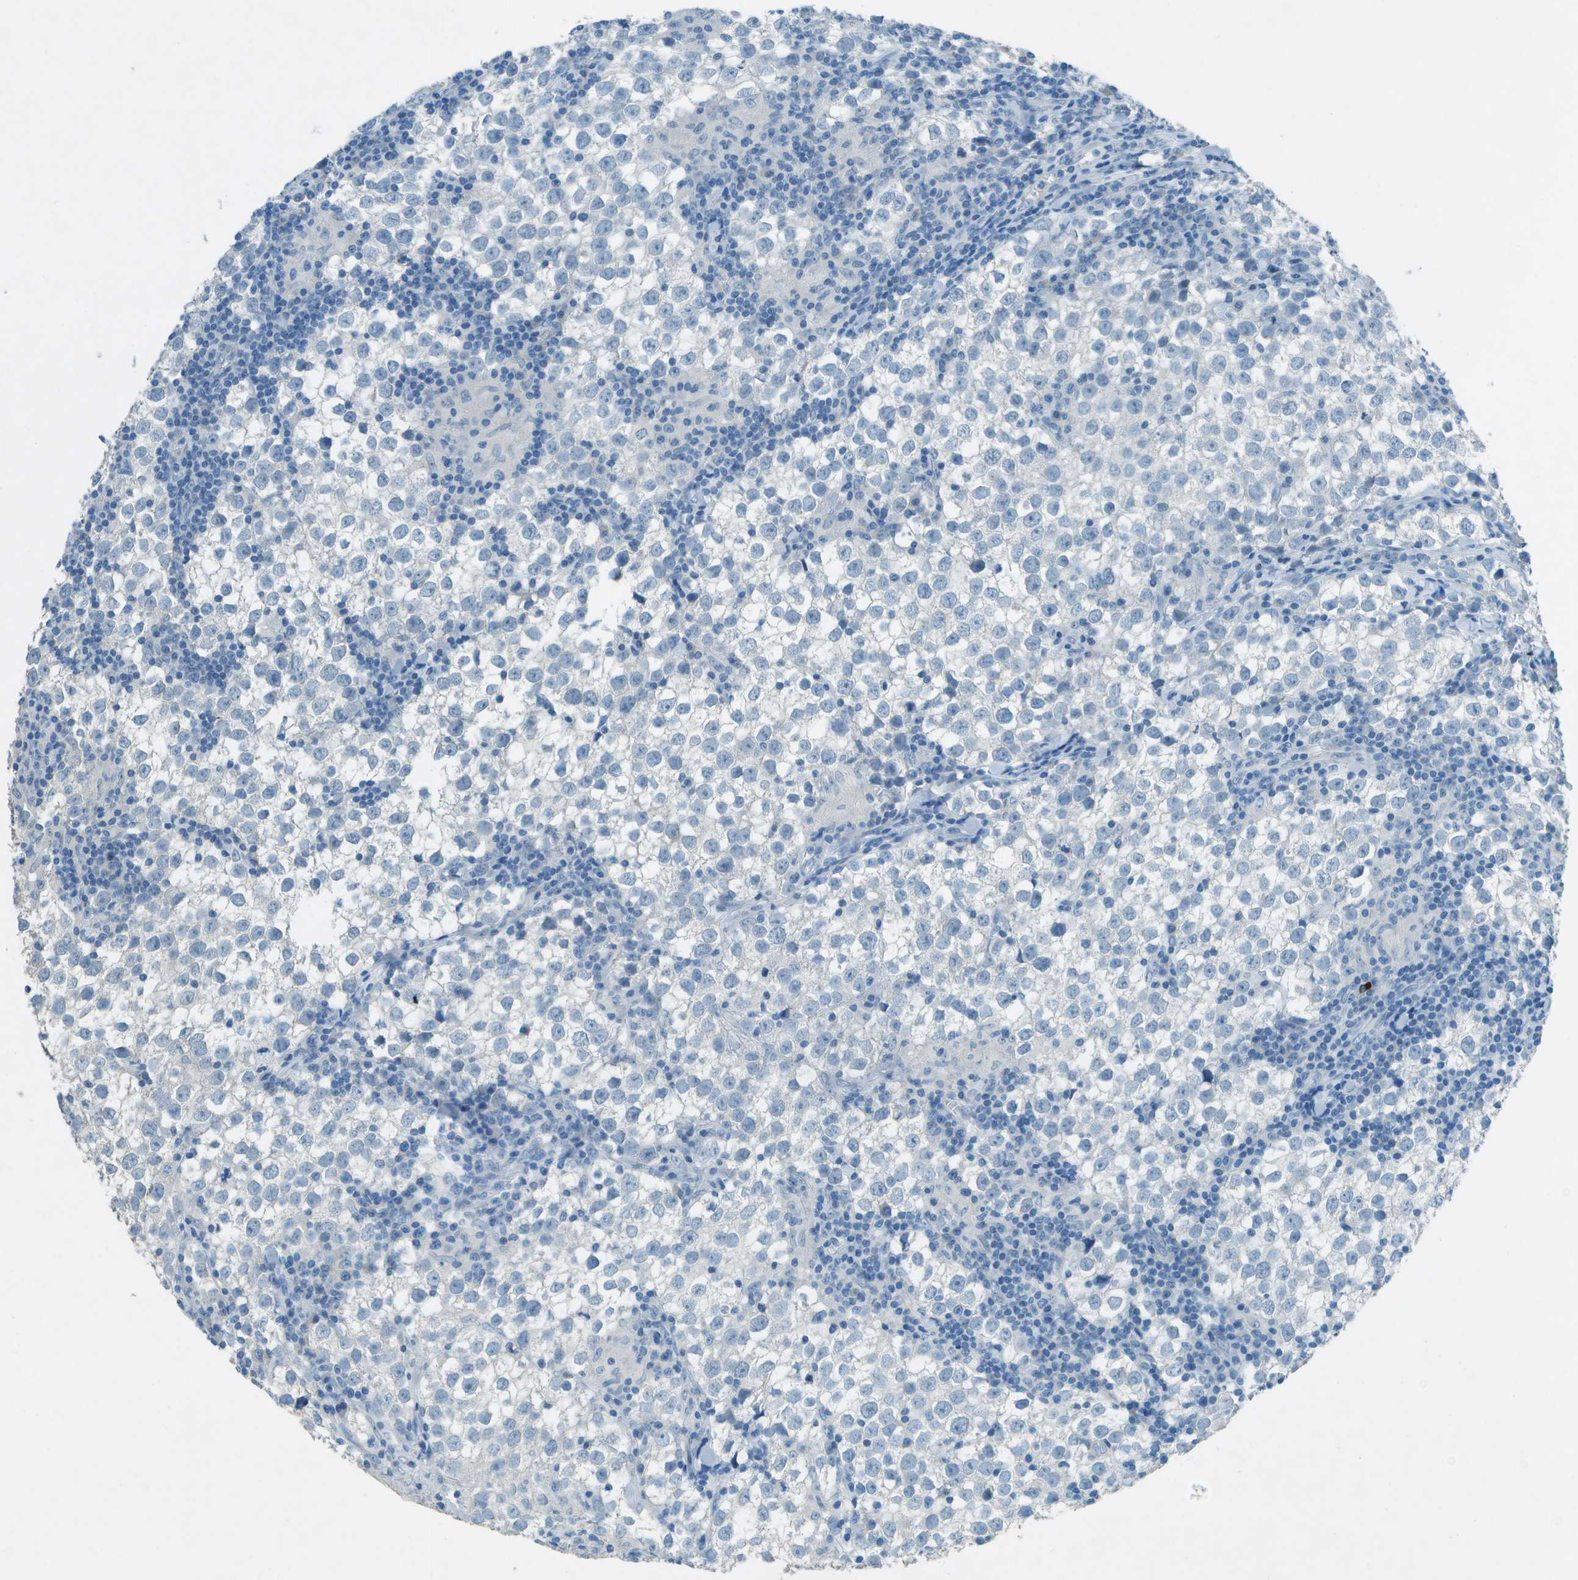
{"staining": {"intensity": "negative", "quantity": "none", "location": "none"}, "tissue": "testis cancer", "cell_type": "Tumor cells", "image_type": "cancer", "snomed": [{"axis": "morphology", "description": "Seminoma, NOS"}, {"axis": "morphology", "description": "Carcinoma, Embryonal, NOS"}, {"axis": "topography", "description": "Testis"}], "caption": "The image exhibits no staining of tumor cells in embryonal carcinoma (testis).", "gene": "LGI2", "patient": {"sex": "male", "age": 36}}